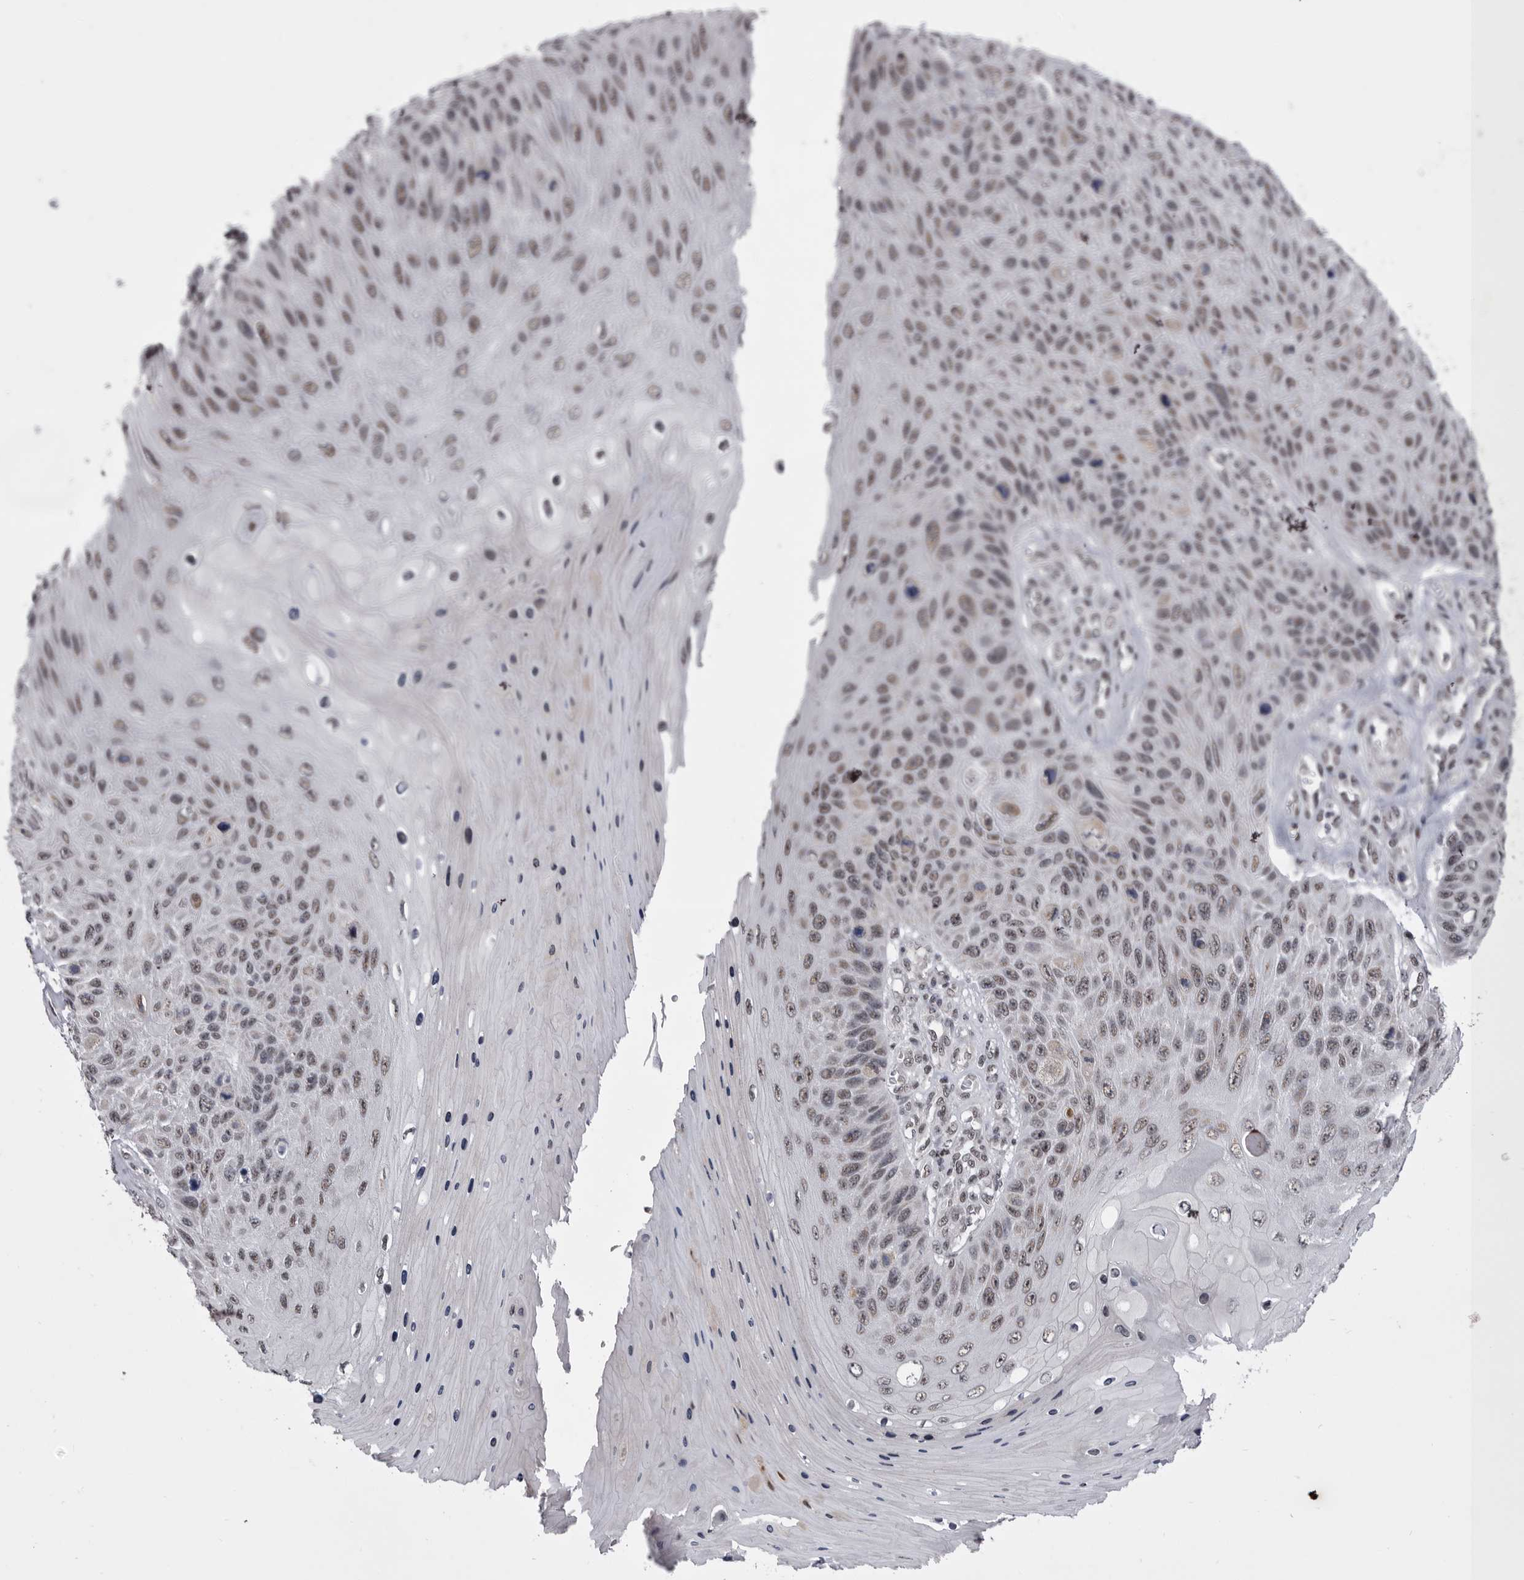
{"staining": {"intensity": "weak", "quantity": "25%-75%", "location": "nuclear"}, "tissue": "skin cancer", "cell_type": "Tumor cells", "image_type": "cancer", "snomed": [{"axis": "morphology", "description": "Squamous cell carcinoma, NOS"}, {"axis": "topography", "description": "Skin"}], "caption": "Tumor cells exhibit weak nuclear expression in approximately 25%-75% of cells in skin squamous cell carcinoma. (DAB IHC with brightfield microscopy, high magnification).", "gene": "PRPF3", "patient": {"sex": "female", "age": 88}}